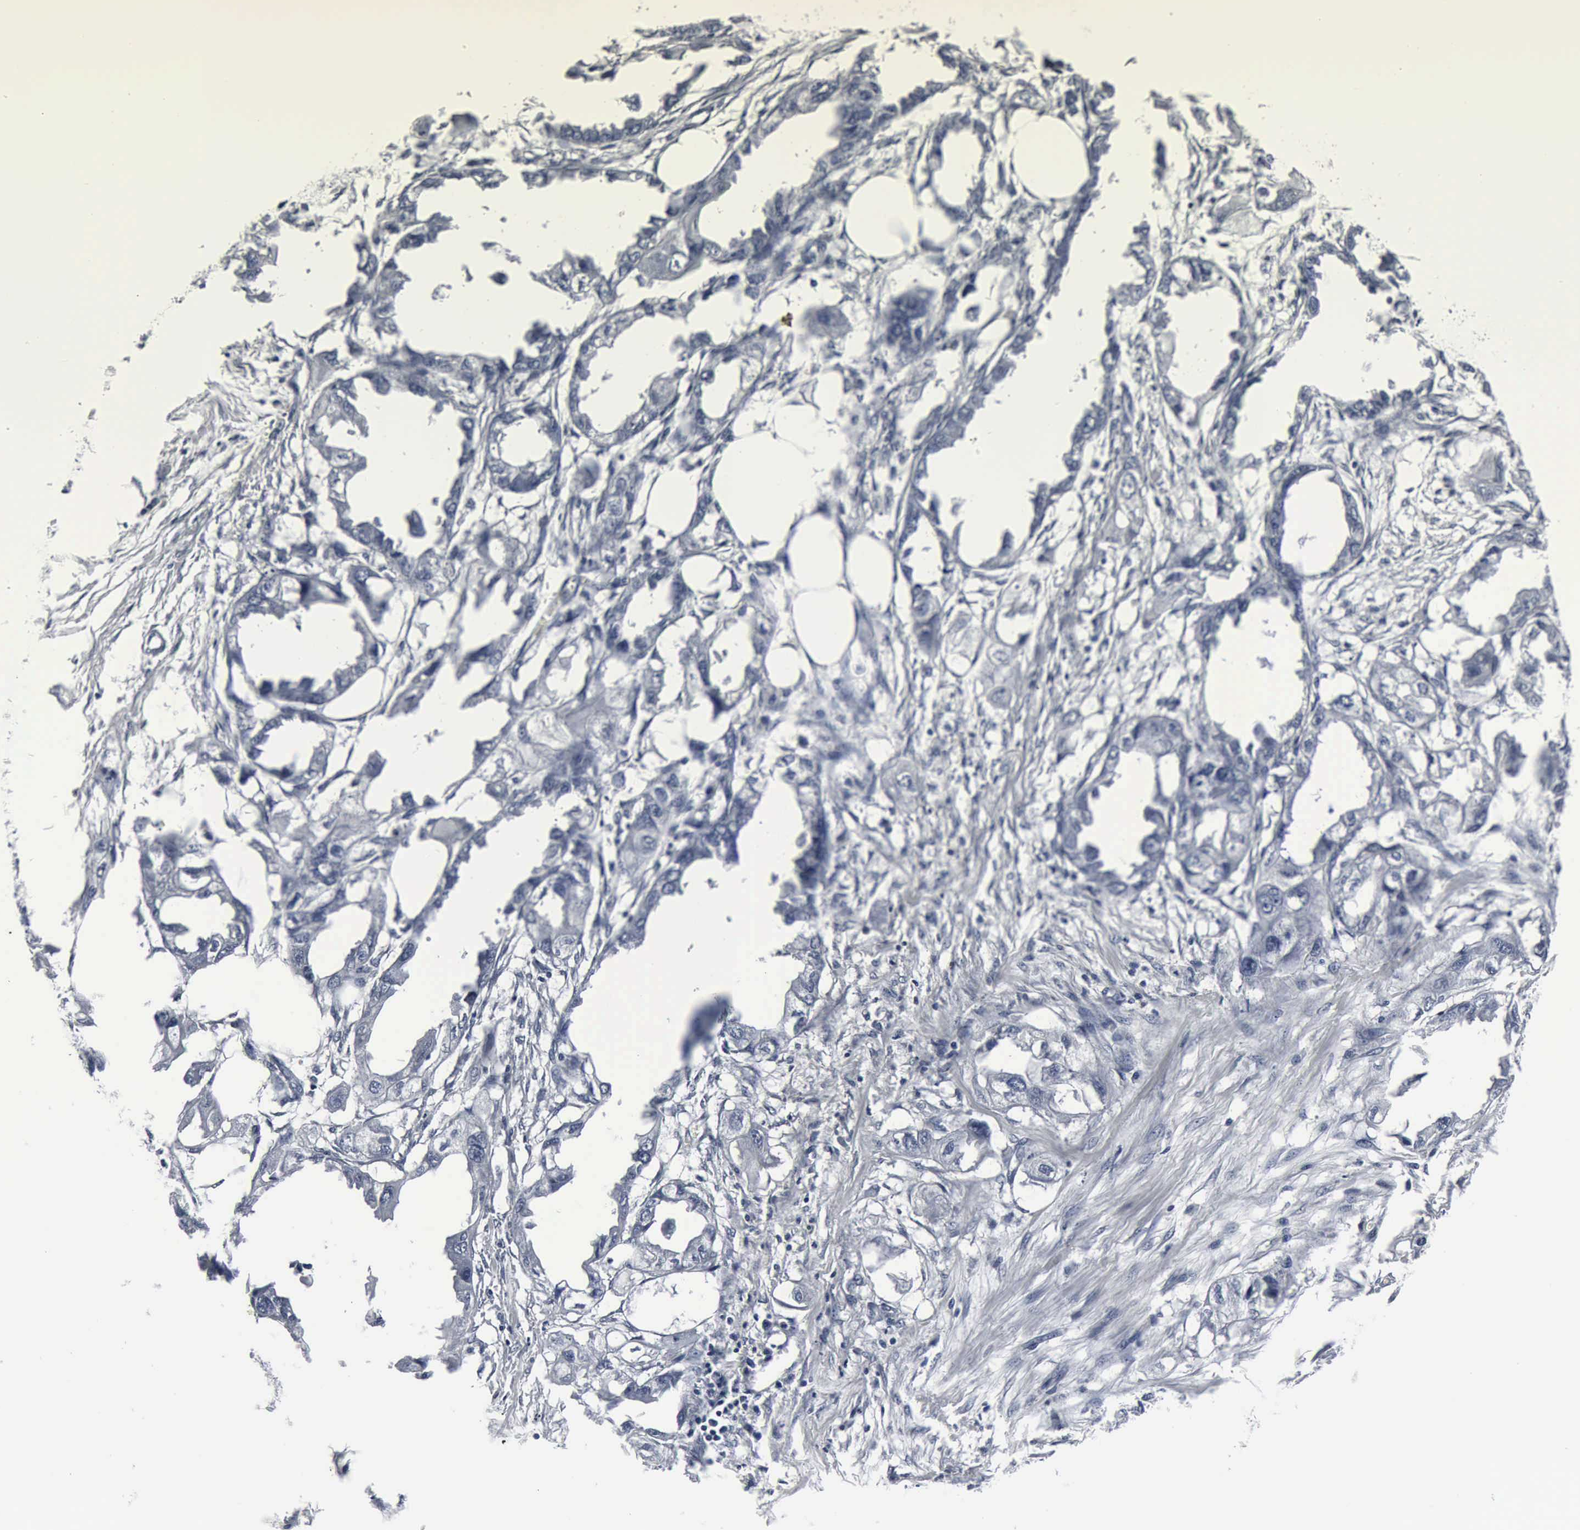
{"staining": {"intensity": "negative", "quantity": "none", "location": "none"}, "tissue": "endometrial cancer", "cell_type": "Tumor cells", "image_type": "cancer", "snomed": [{"axis": "morphology", "description": "Adenocarcinoma, NOS"}, {"axis": "topography", "description": "Endometrium"}], "caption": "Micrograph shows no protein expression in tumor cells of endometrial cancer tissue.", "gene": "SNAP25", "patient": {"sex": "female", "age": 67}}